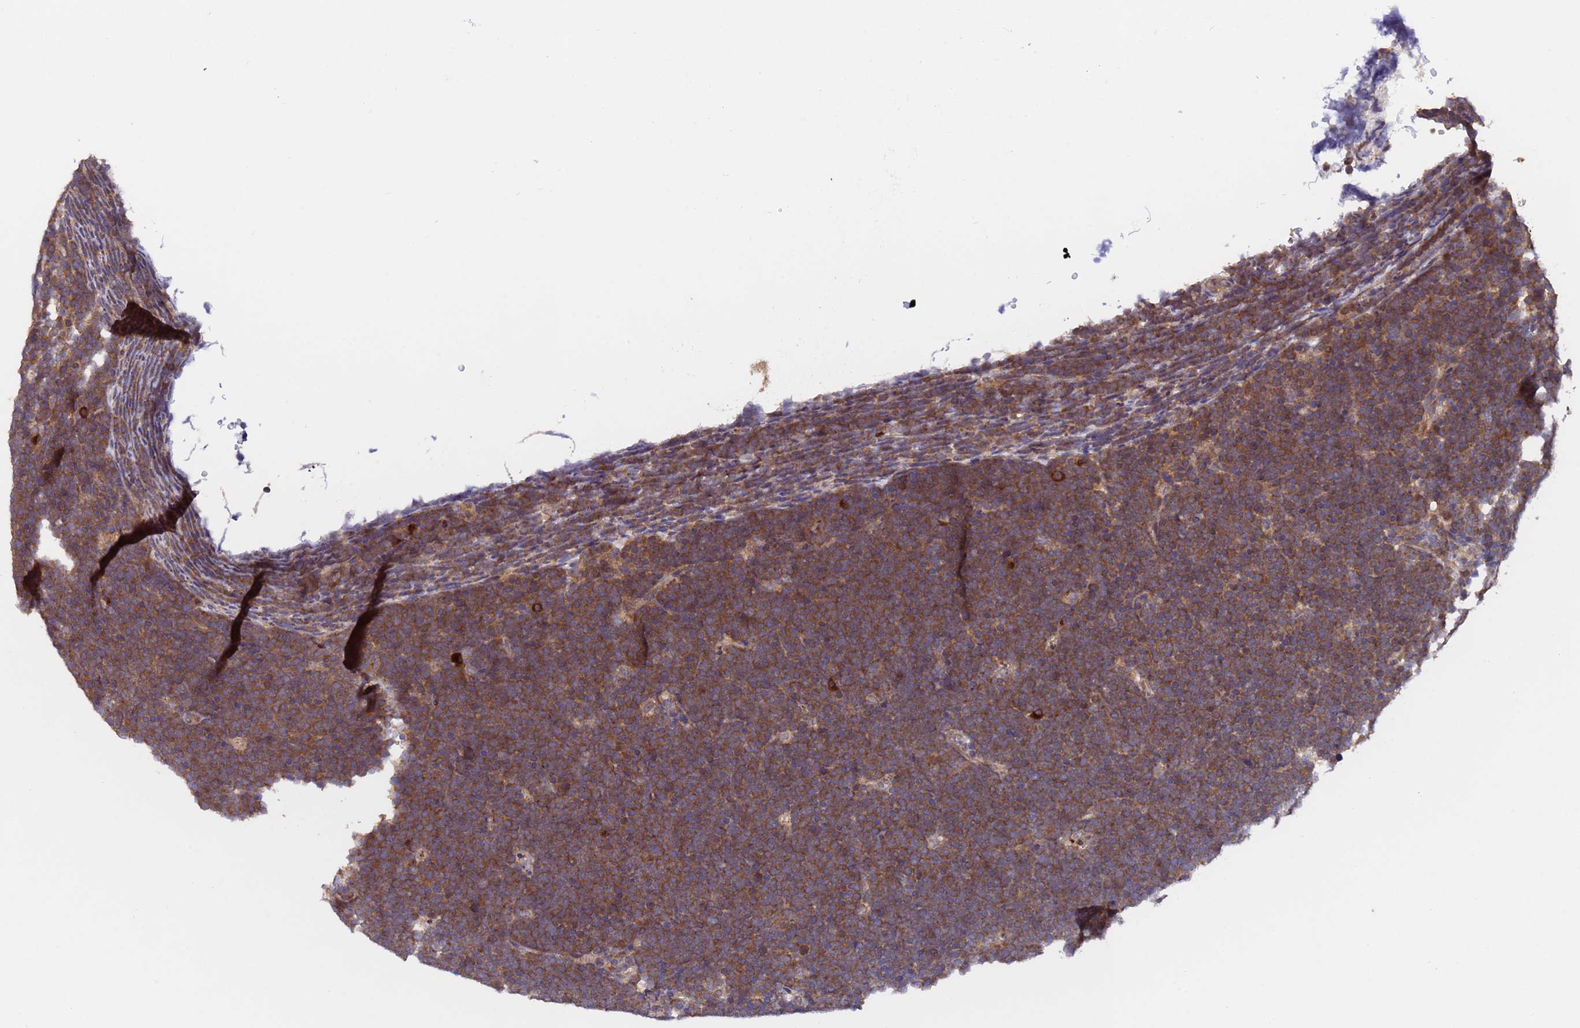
{"staining": {"intensity": "strong", "quantity": ">75%", "location": "cytoplasmic/membranous"}, "tissue": "lymphoma", "cell_type": "Tumor cells", "image_type": "cancer", "snomed": [{"axis": "morphology", "description": "Malignant lymphoma, non-Hodgkin's type, High grade"}, {"axis": "topography", "description": "Lymph node"}], "caption": "Lymphoma was stained to show a protein in brown. There is high levels of strong cytoplasmic/membranous positivity in about >75% of tumor cells.", "gene": "TSR3", "patient": {"sex": "male", "age": 13}}